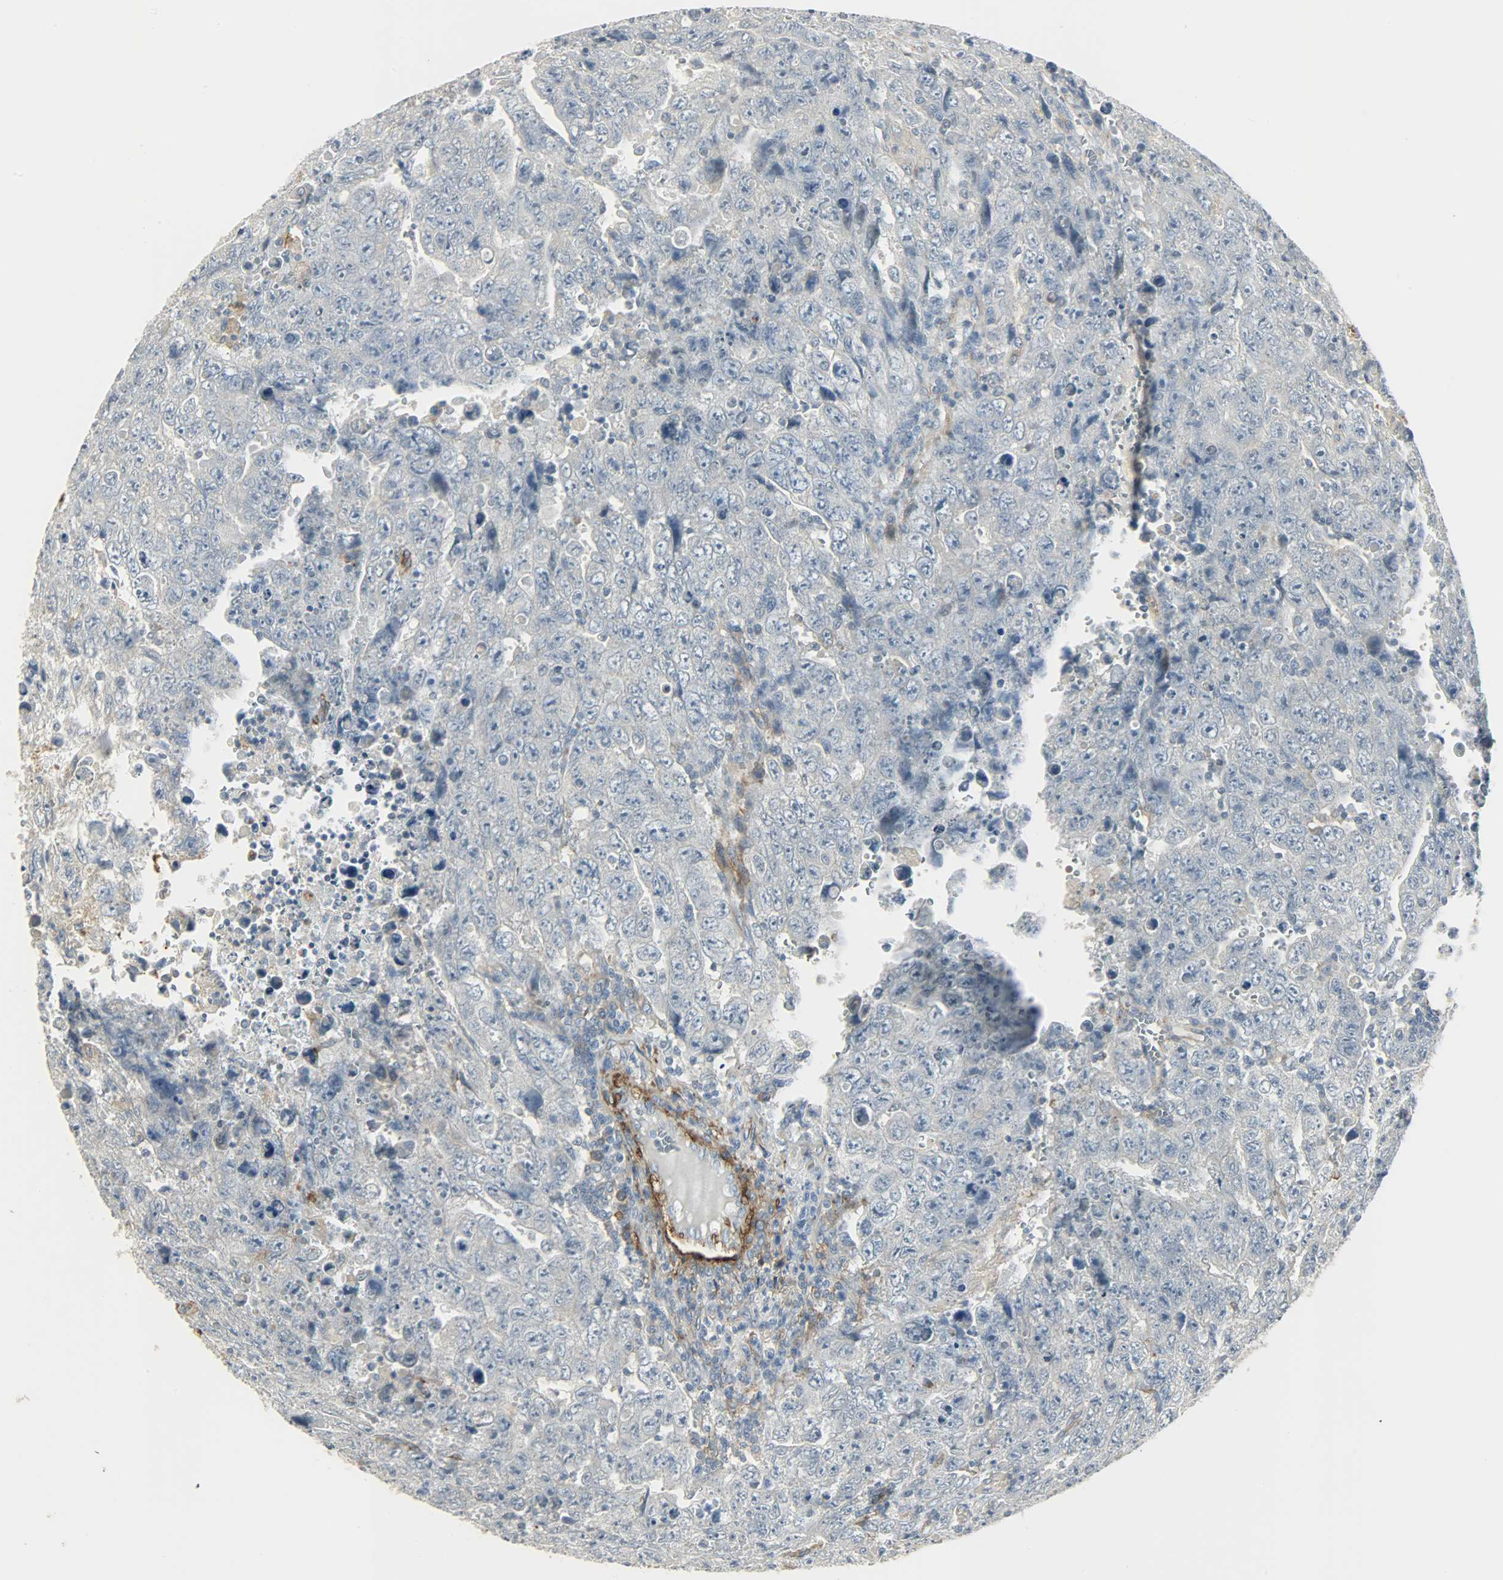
{"staining": {"intensity": "negative", "quantity": "none", "location": "none"}, "tissue": "testis cancer", "cell_type": "Tumor cells", "image_type": "cancer", "snomed": [{"axis": "morphology", "description": "Carcinoma, Embryonal, NOS"}, {"axis": "topography", "description": "Testis"}], "caption": "High power microscopy micrograph of an IHC micrograph of embryonal carcinoma (testis), revealing no significant expression in tumor cells. The staining is performed using DAB brown chromogen with nuclei counter-stained in using hematoxylin.", "gene": "ENPEP", "patient": {"sex": "male", "age": 28}}